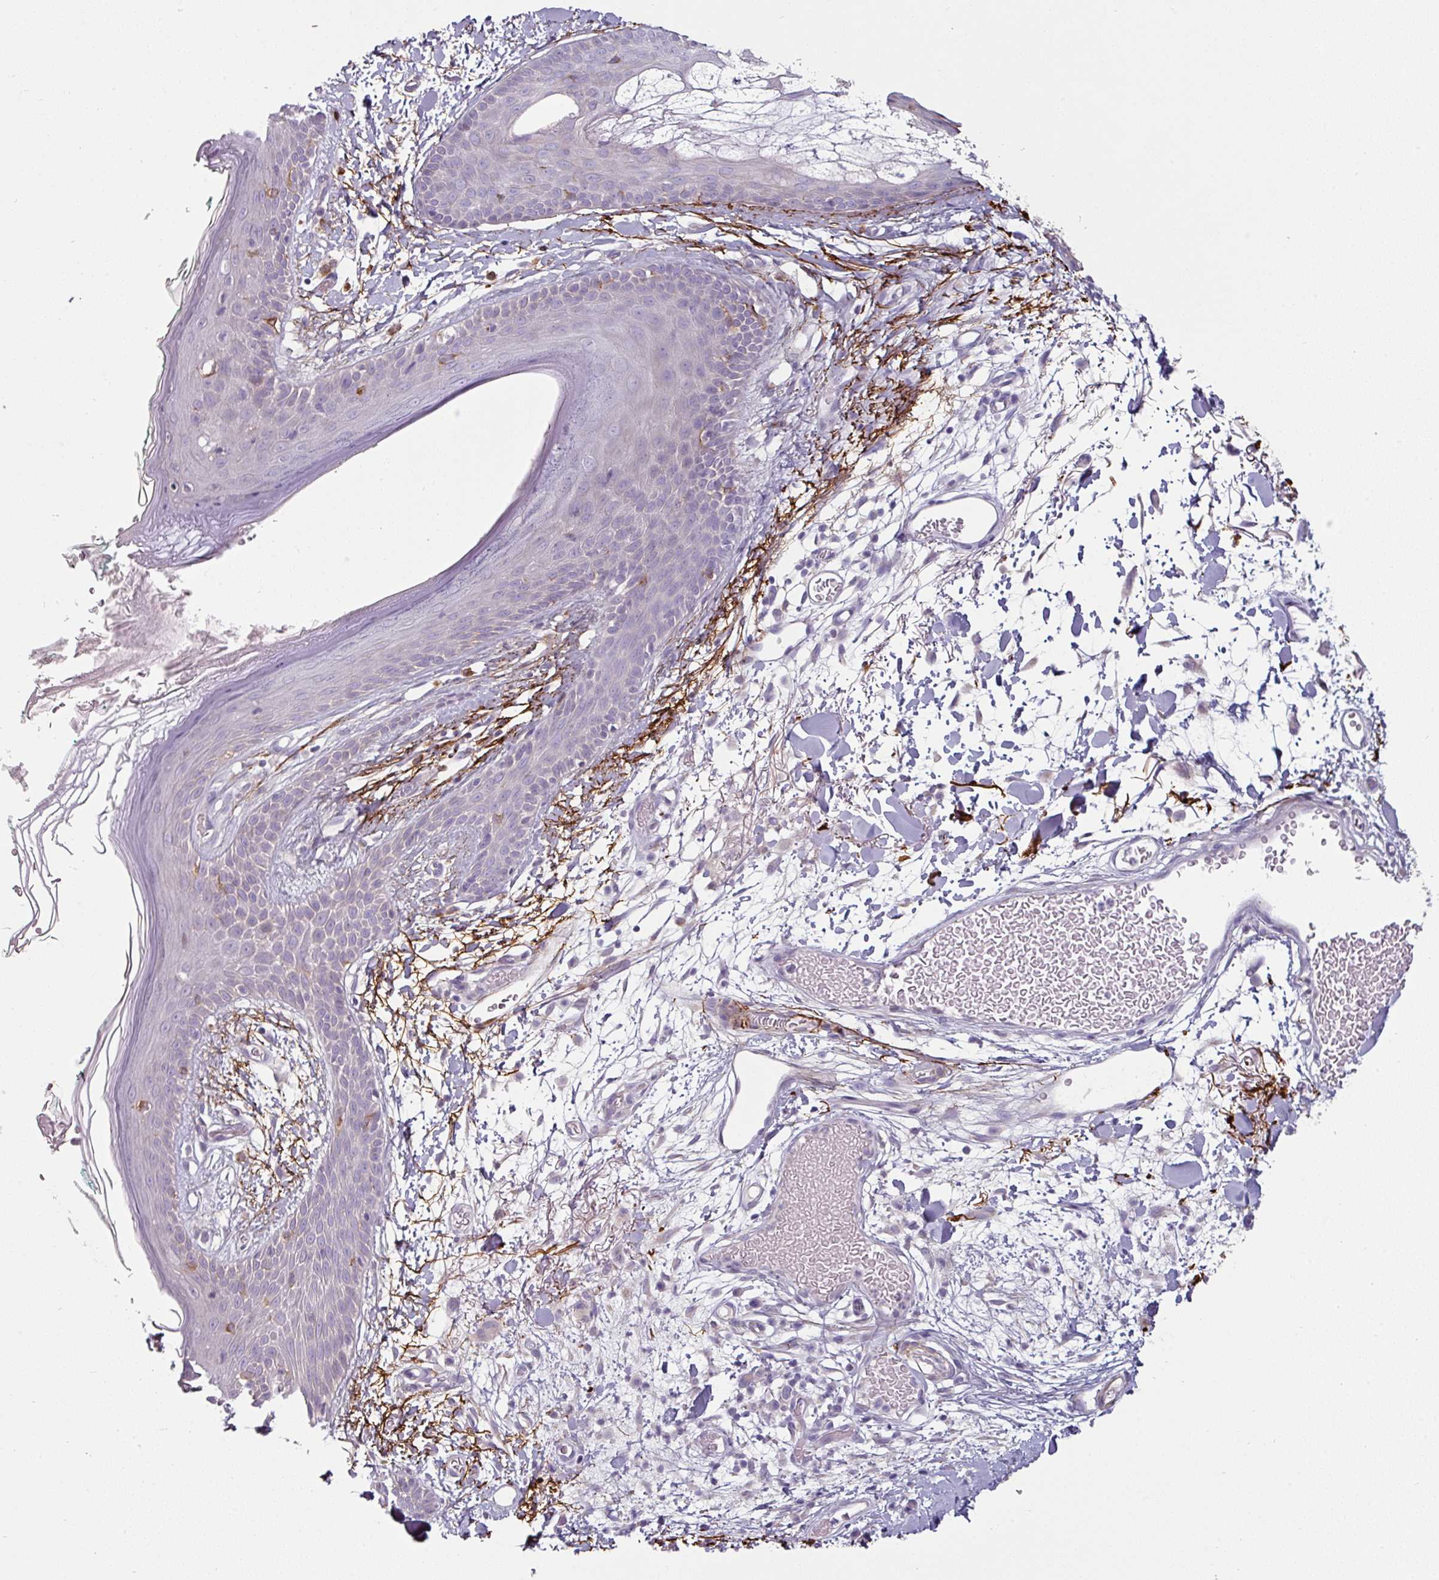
{"staining": {"intensity": "negative", "quantity": "none", "location": "none"}, "tissue": "skin", "cell_type": "Fibroblasts", "image_type": "normal", "snomed": [{"axis": "morphology", "description": "Normal tissue, NOS"}, {"axis": "topography", "description": "Skin"}], "caption": "A high-resolution histopathology image shows immunohistochemistry (IHC) staining of benign skin, which reveals no significant positivity in fibroblasts.", "gene": "MTMR14", "patient": {"sex": "male", "age": 79}}